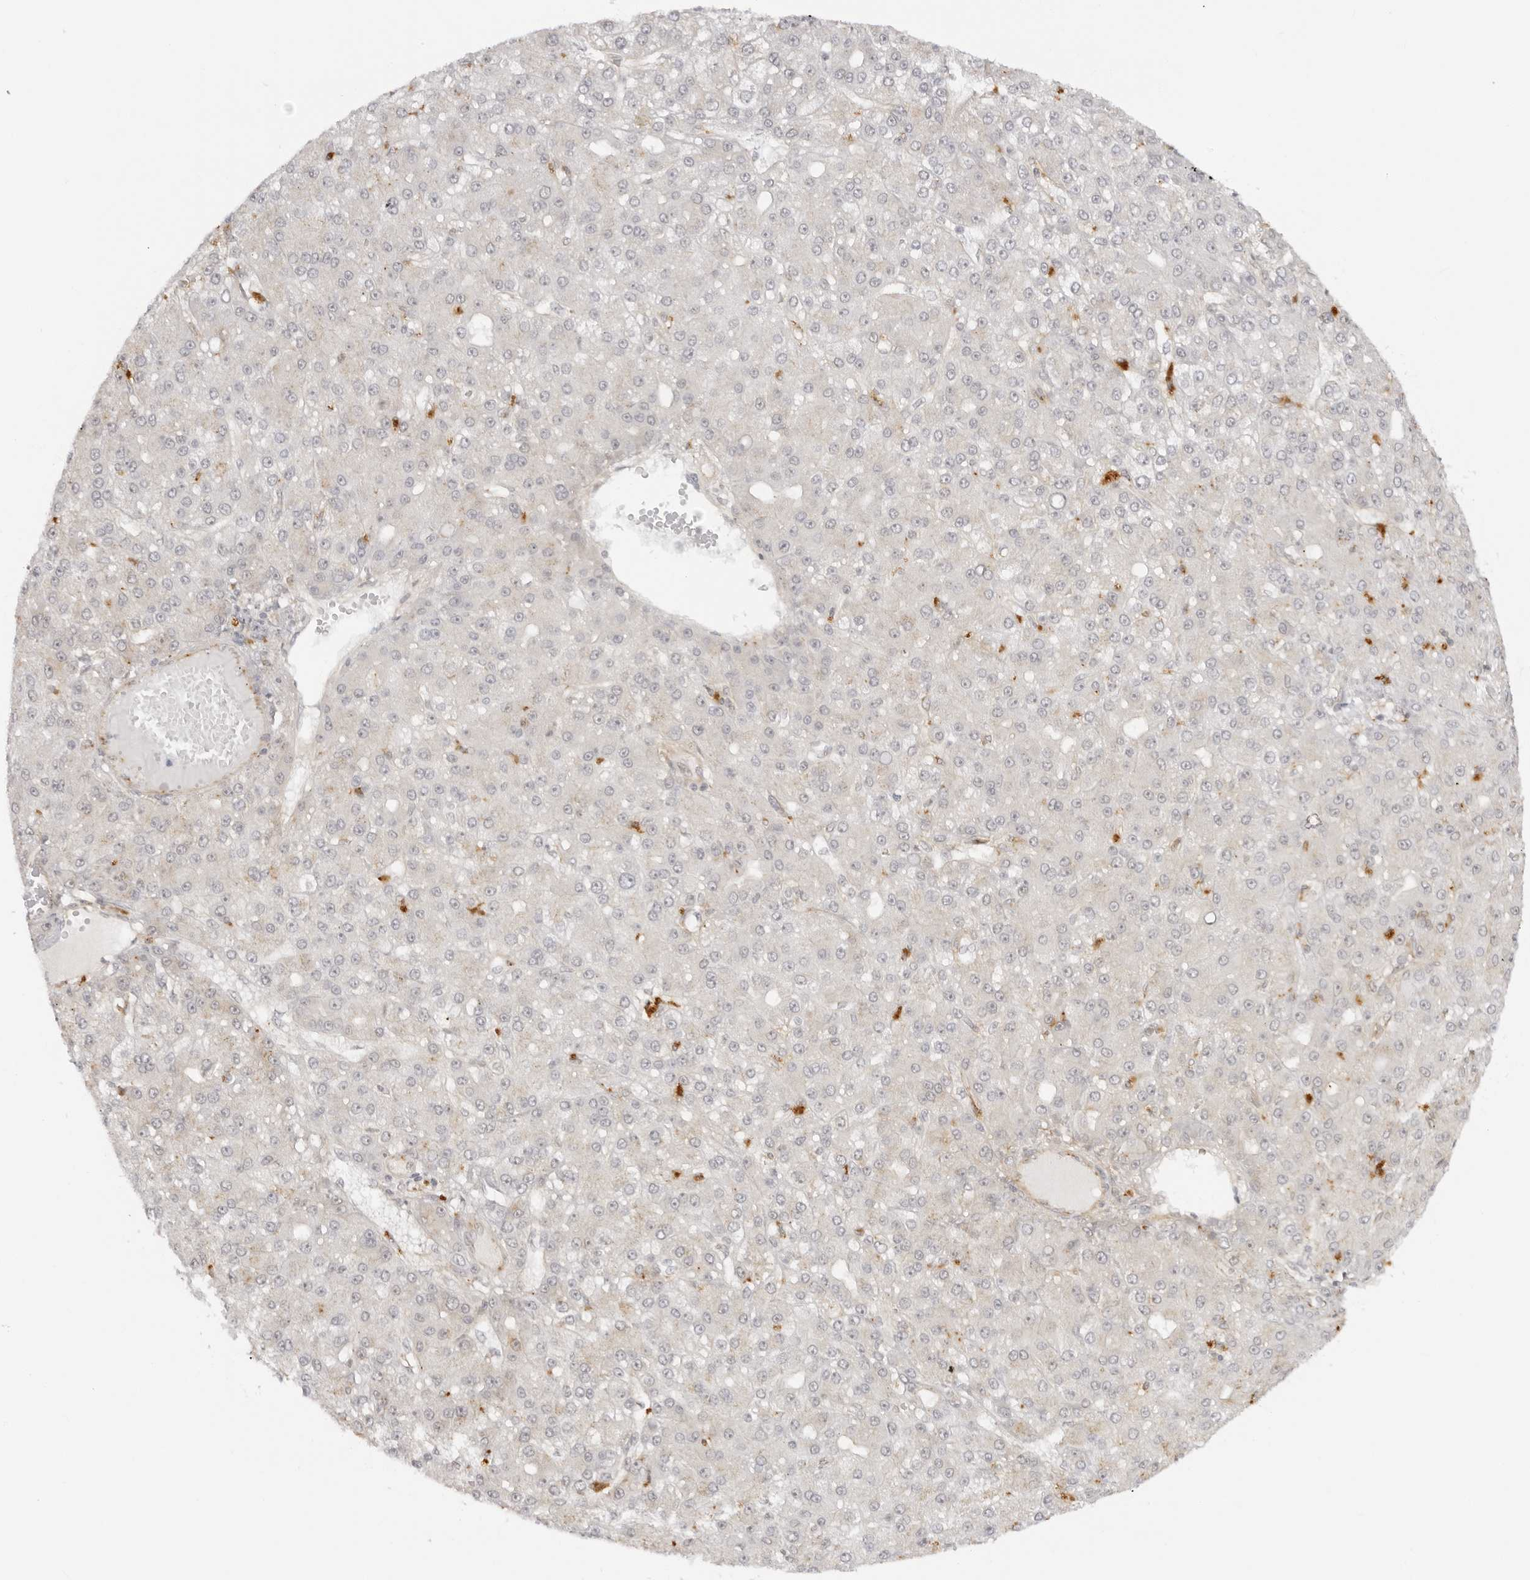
{"staining": {"intensity": "negative", "quantity": "none", "location": "none"}, "tissue": "liver cancer", "cell_type": "Tumor cells", "image_type": "cancer", "snomed": [{"axis": "morphology", "description": "Carcinoma, Hepatocellular, NOS"}, {"axis": "topography", "description": "Liver"}], "caption": "High magnification brightfield microscopy of liver cancer stained with DAB (brown) and counterstained with hematoxylin (blue): tumor cells show no significant staining.", "gene": "TRAPPC3", "patient": {"sex": "male", "age": 67}}